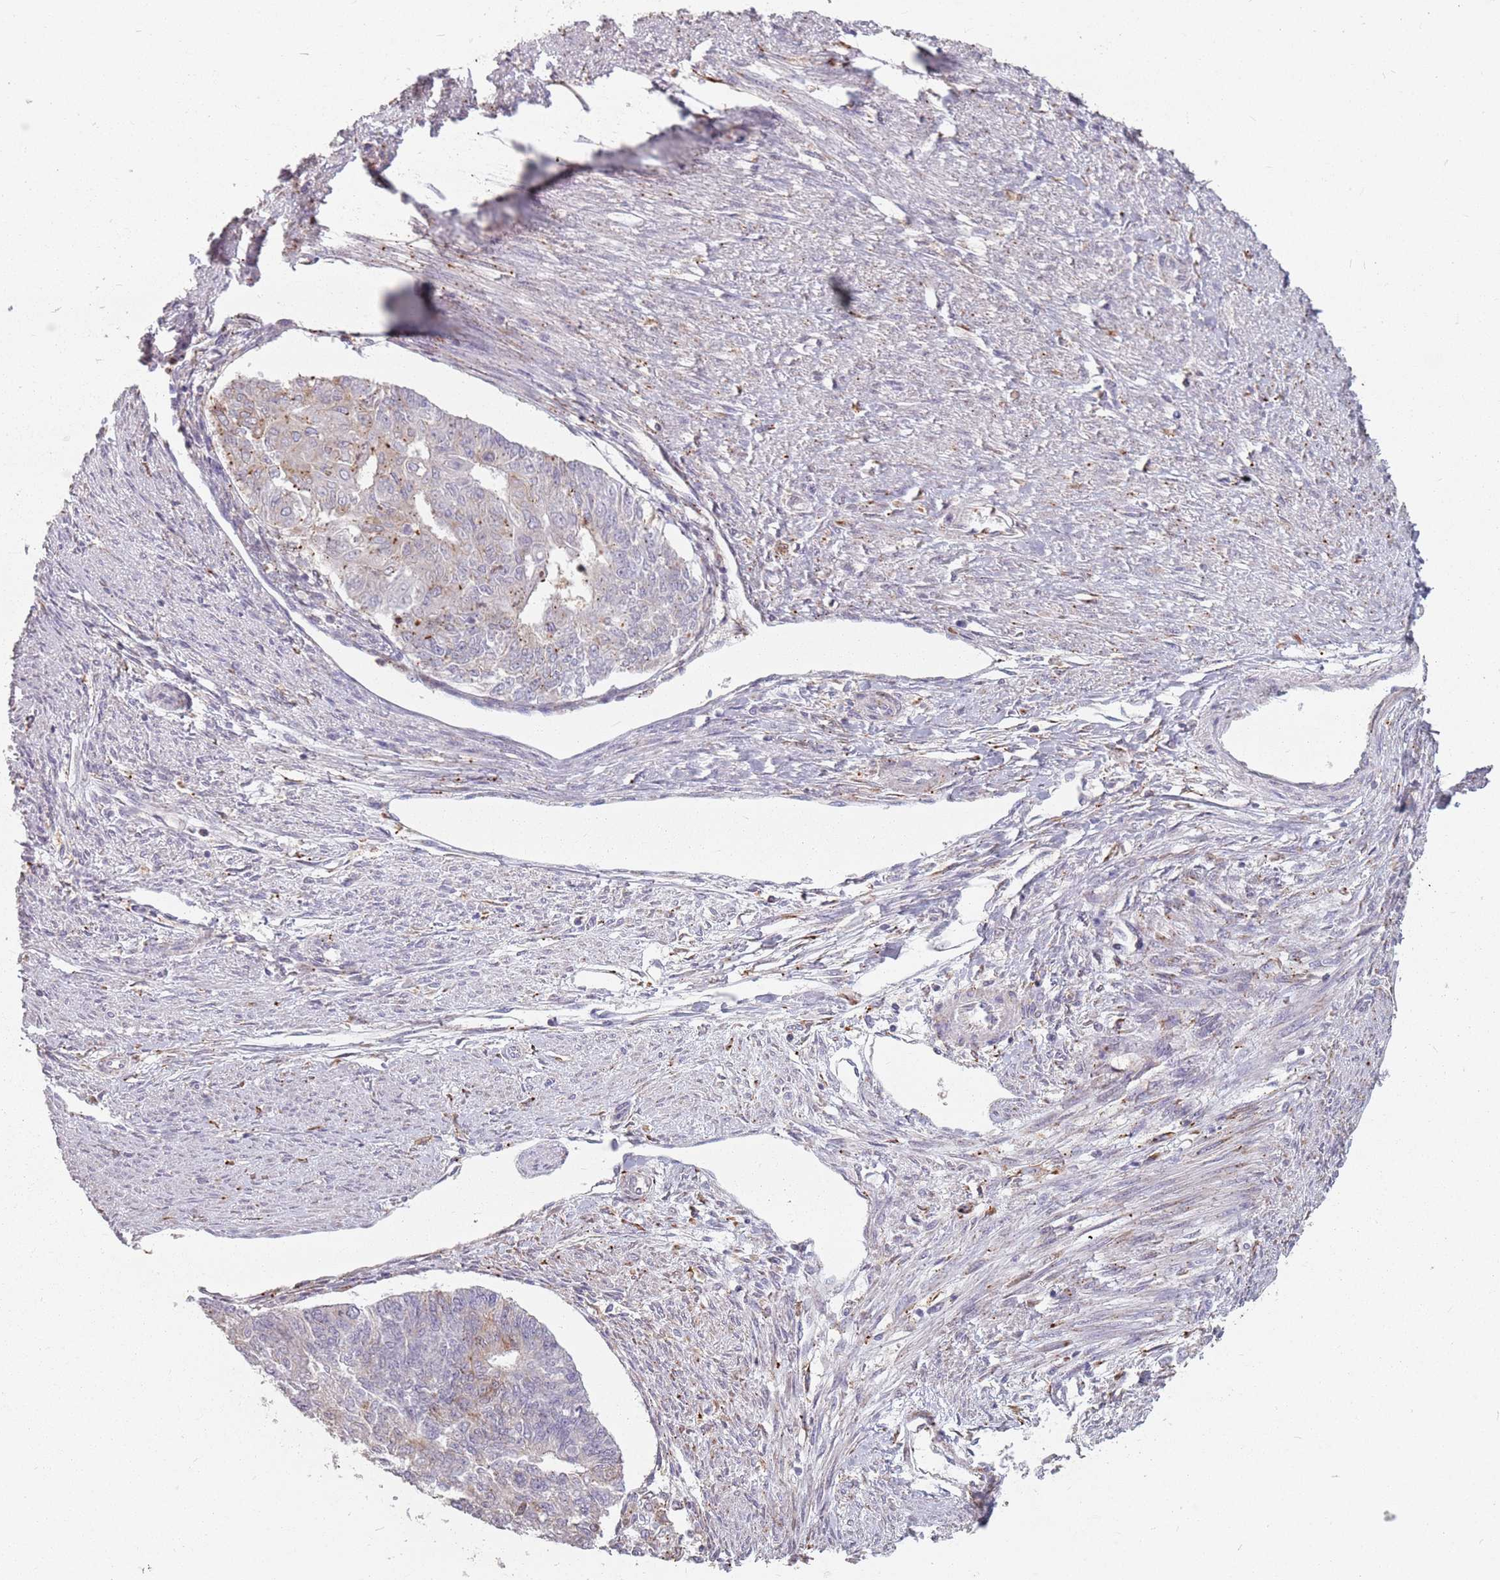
{"staining": {"intensity": "negative", "quantity": "none", "location": "none"}, "tissue": "endometrial cancer", "cell_type": "Tumor cells", "image_type": "cancer", "snomed": [{"axis": "morphology", "description": "Adenocarcinoma, NOS"}, {"axis": "topography", "description": "Endometrium"}], "caption": "Endometrial cancer (adenocarcinoma) was stained to show a protein in brown. There is no significant expression in tumor cells.", "gene": "RPS9", "patient": {"sex": "female", "age": 32}}